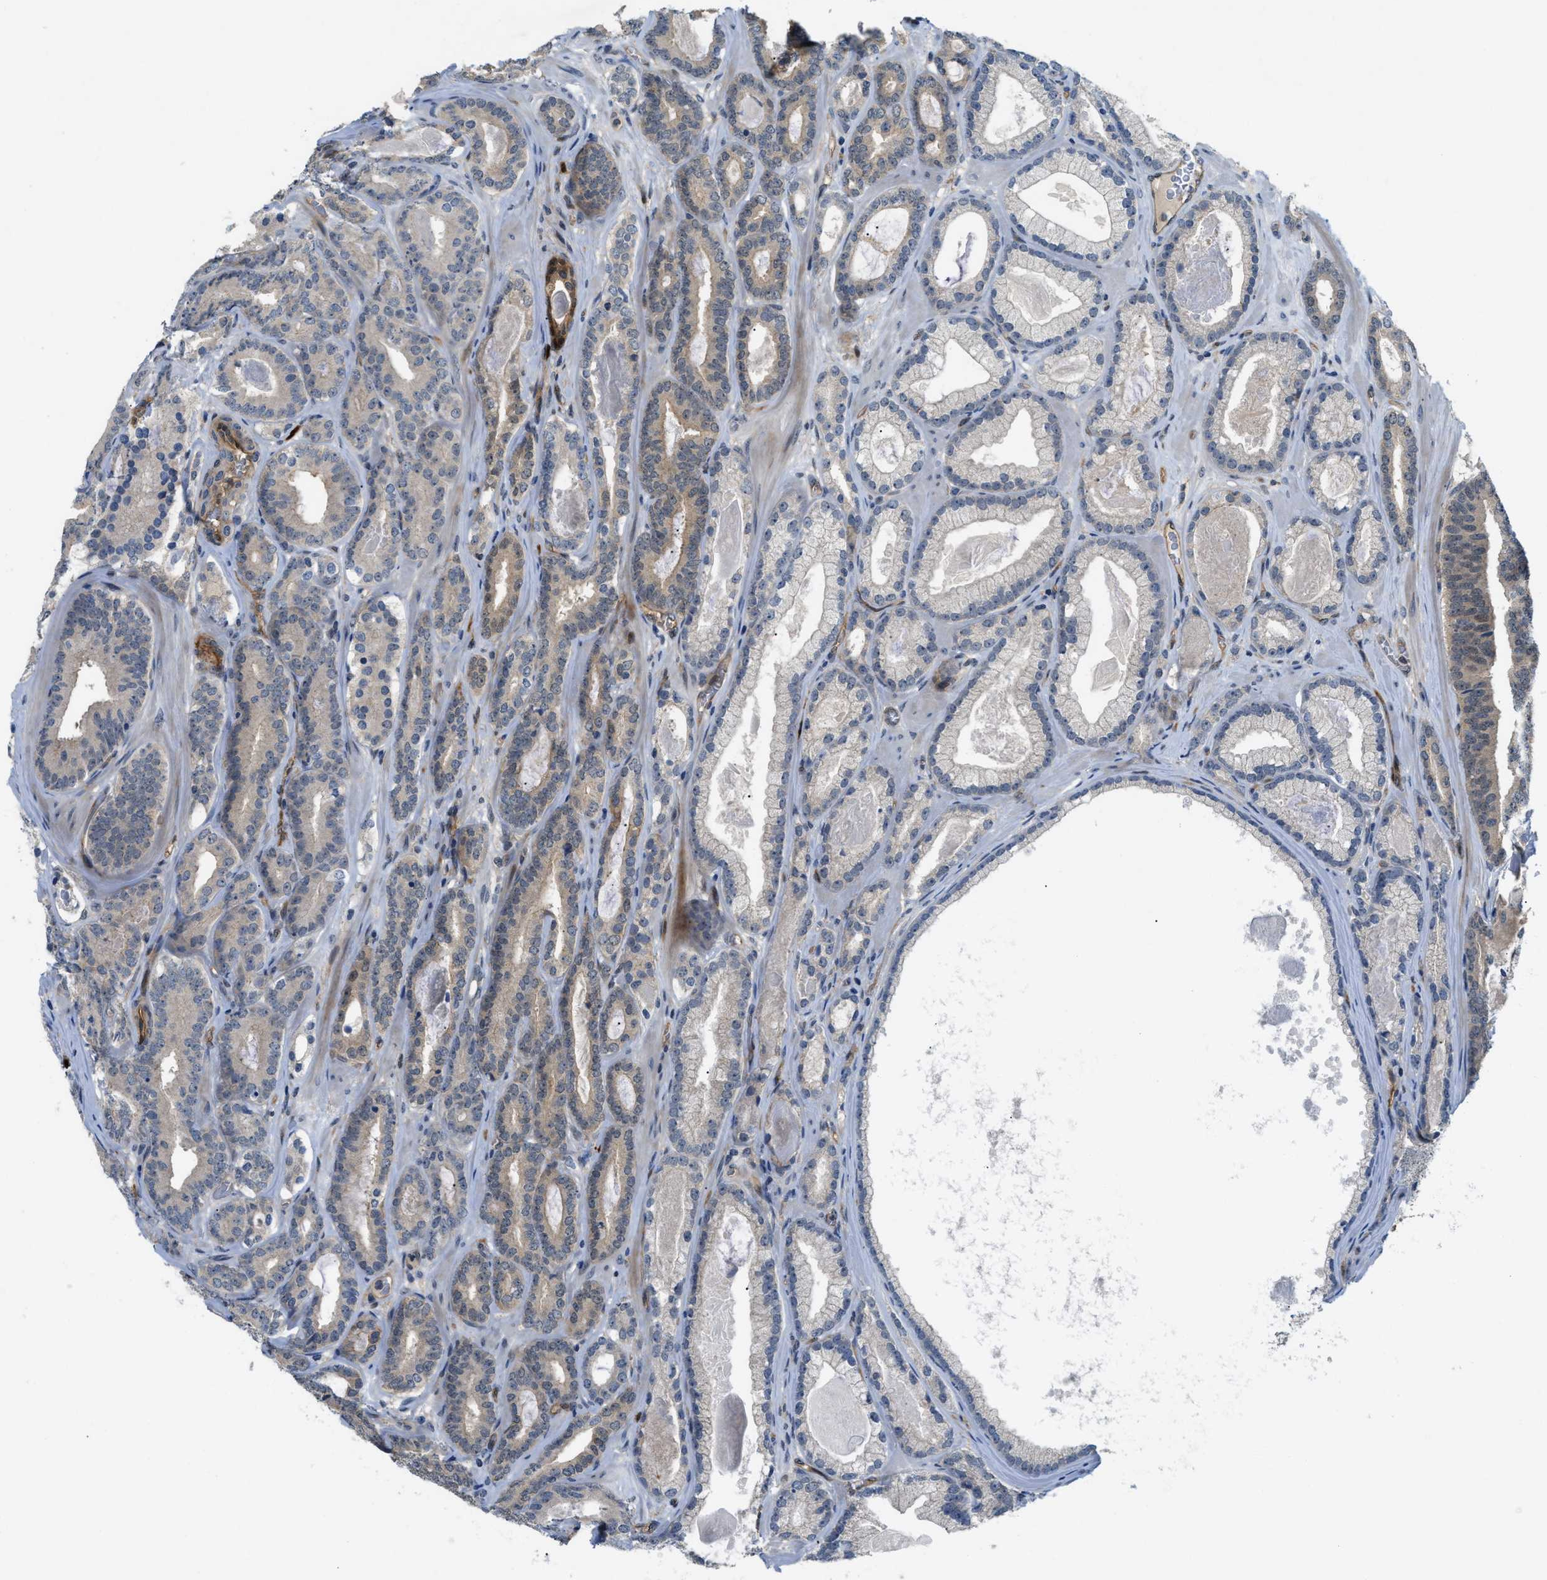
{"staining": {"intensity": "weak", "quantity": "<25%", "location": "cytoplasmic/membranous"}, "tissue": "prostate cancer", "cell_type": "Tumor cells", "image_type": "cancer", "snomed": [{"axis": "morphology", "description": "Adenocarcinoma, High grade"}, {"axis": "topography", "description": "Prostate"}], "caption": "This micrograph is of prostate cancer (high-grade adenocarcinoma) stained with IHC to label a protein in brown with the nuclei are counter-stained blue. There is no staining in tumor cells.", "gene": "TRAK2", "patient": {"sex": "male", "age": 60}}